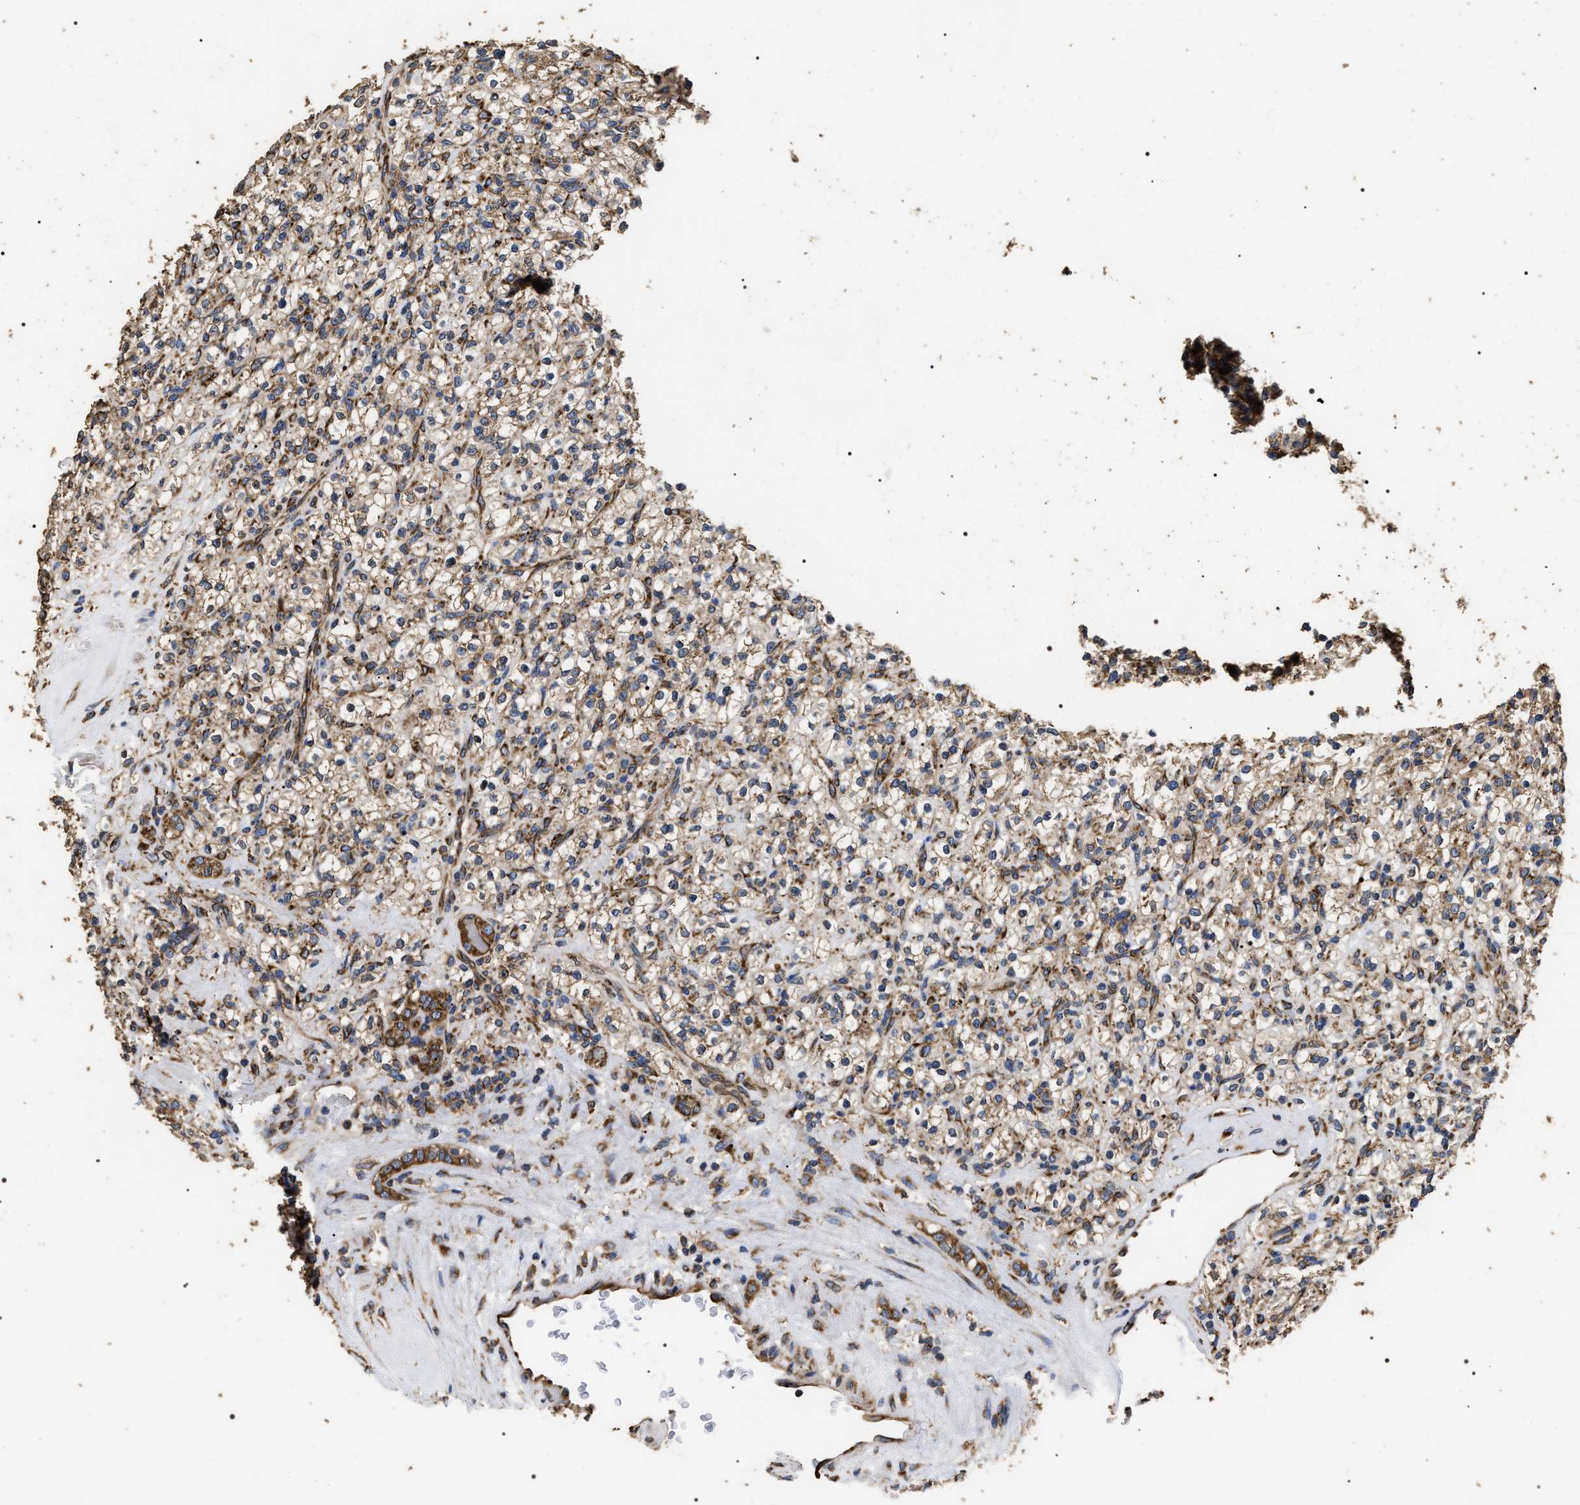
{"staining": {"intensity": "moderate", "quantity": "25%-75%", "location": "cytoplasmic/membranous"}, "tissue": "renal cancer", "cell_type": "Tumor cells", "image_type": "cancer", "snomed": [{"axis": "morphology", "description": "Normal tissue, NOS"}, {"axis": "morphology", "description": "Adenocarcinoma, NOS"}, {"axis": "topography", "description": "Kidney"}], "caption": "Immunohistochemistry photomicrograph of renal cancer (adenocarcinoma) stained for a protein (brown), which demonstrates medium levels of moderate cytoplasmic/membranous positivity in approximately 25%-75% of tumor cells.", "gene": "KTN1", "patient": {"sex": "female", "age": 72}}